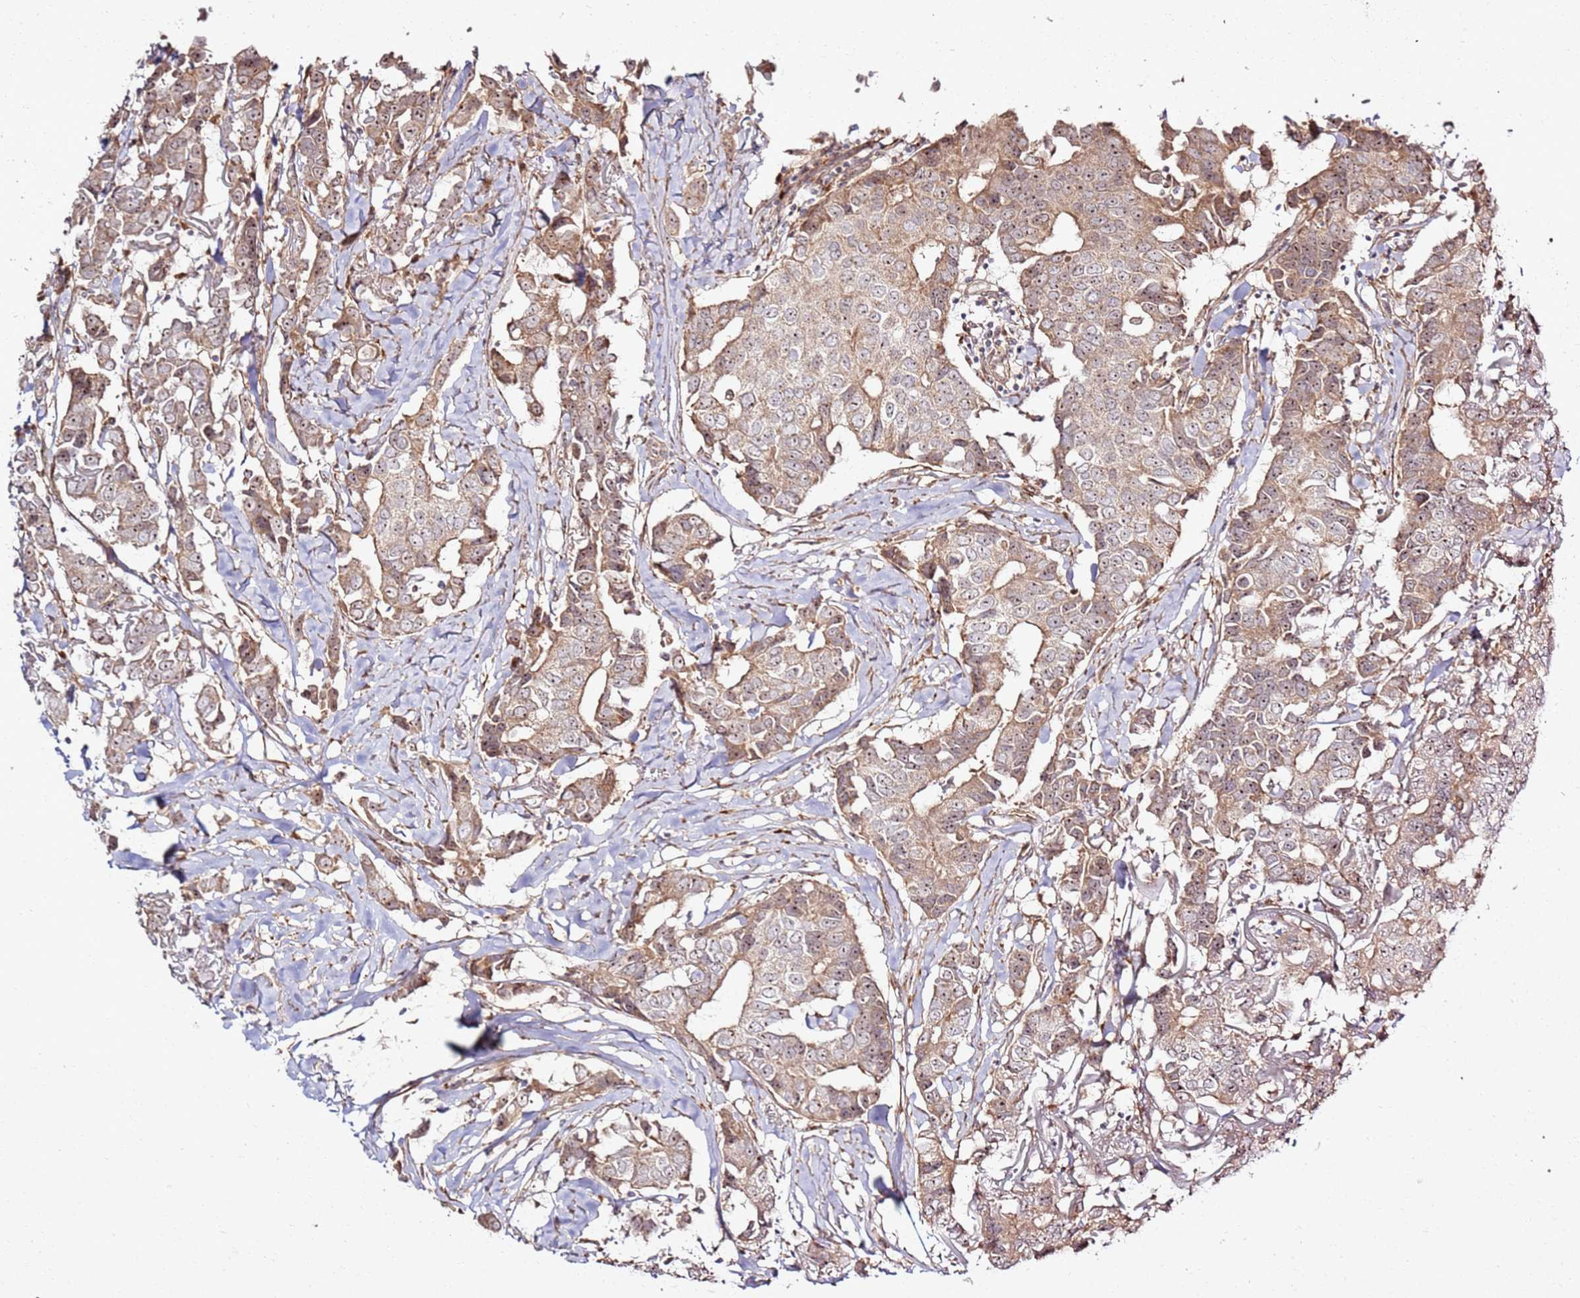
{"staining": {"intensity": "moderate", "quantity": ">75%", "location": "cytoplasmic/membranous,nuclear"}, "tissue": "breast cancer", "cell_type": "Tumor cells", "image_type": "cancer", "snomed": [{"axis": "morphology", "description": "Duct carcinoma"}, {"axis": "topography", "description": "Breast"}], "caption": "Breast infiltrating ductal carcinoma stained with a protein marker demonstrates moderate staining in tumor cells.", "gene": "CNPY1", "patient": {"sex": "female", "age": 80}}